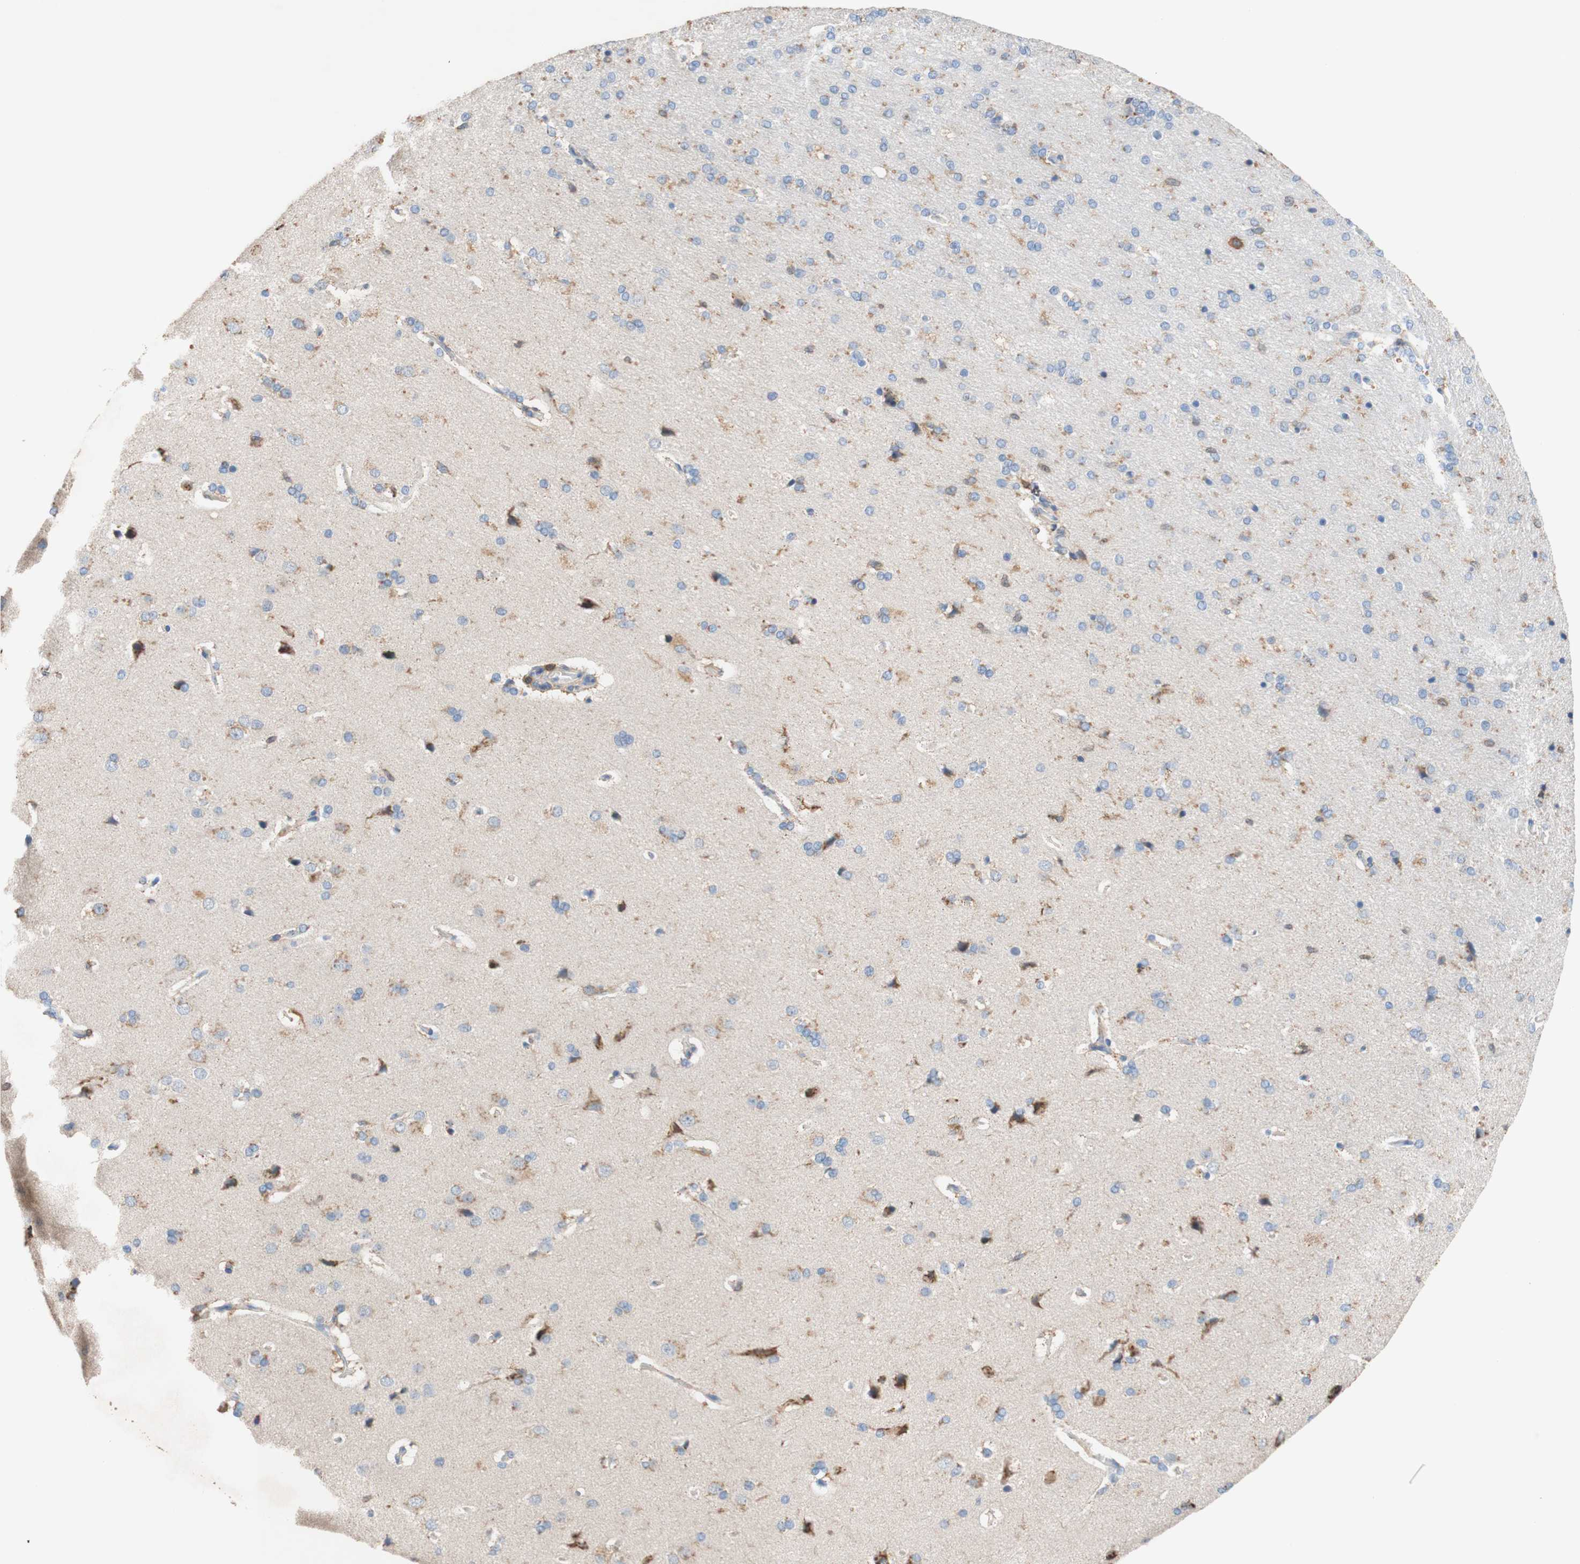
{"staining": {"intensity": "negative", "quantity": "none", "location": "none"}, "tissue": "cerebral cortex", "cell_type": "Endothelial cells", "image_type": "normal", "snomed": [{"axis": "morphology", "description": "Normal tissue, NOS"}, {"axis": "topography", "description": "Cerebral cortex"}], "caption": "Cerebral cortex stained for a protein using immunohistochemistry shows no staining endothelial cells.", "gene": "SPINK6", "patient": {"sex": "male", "age": 62}}